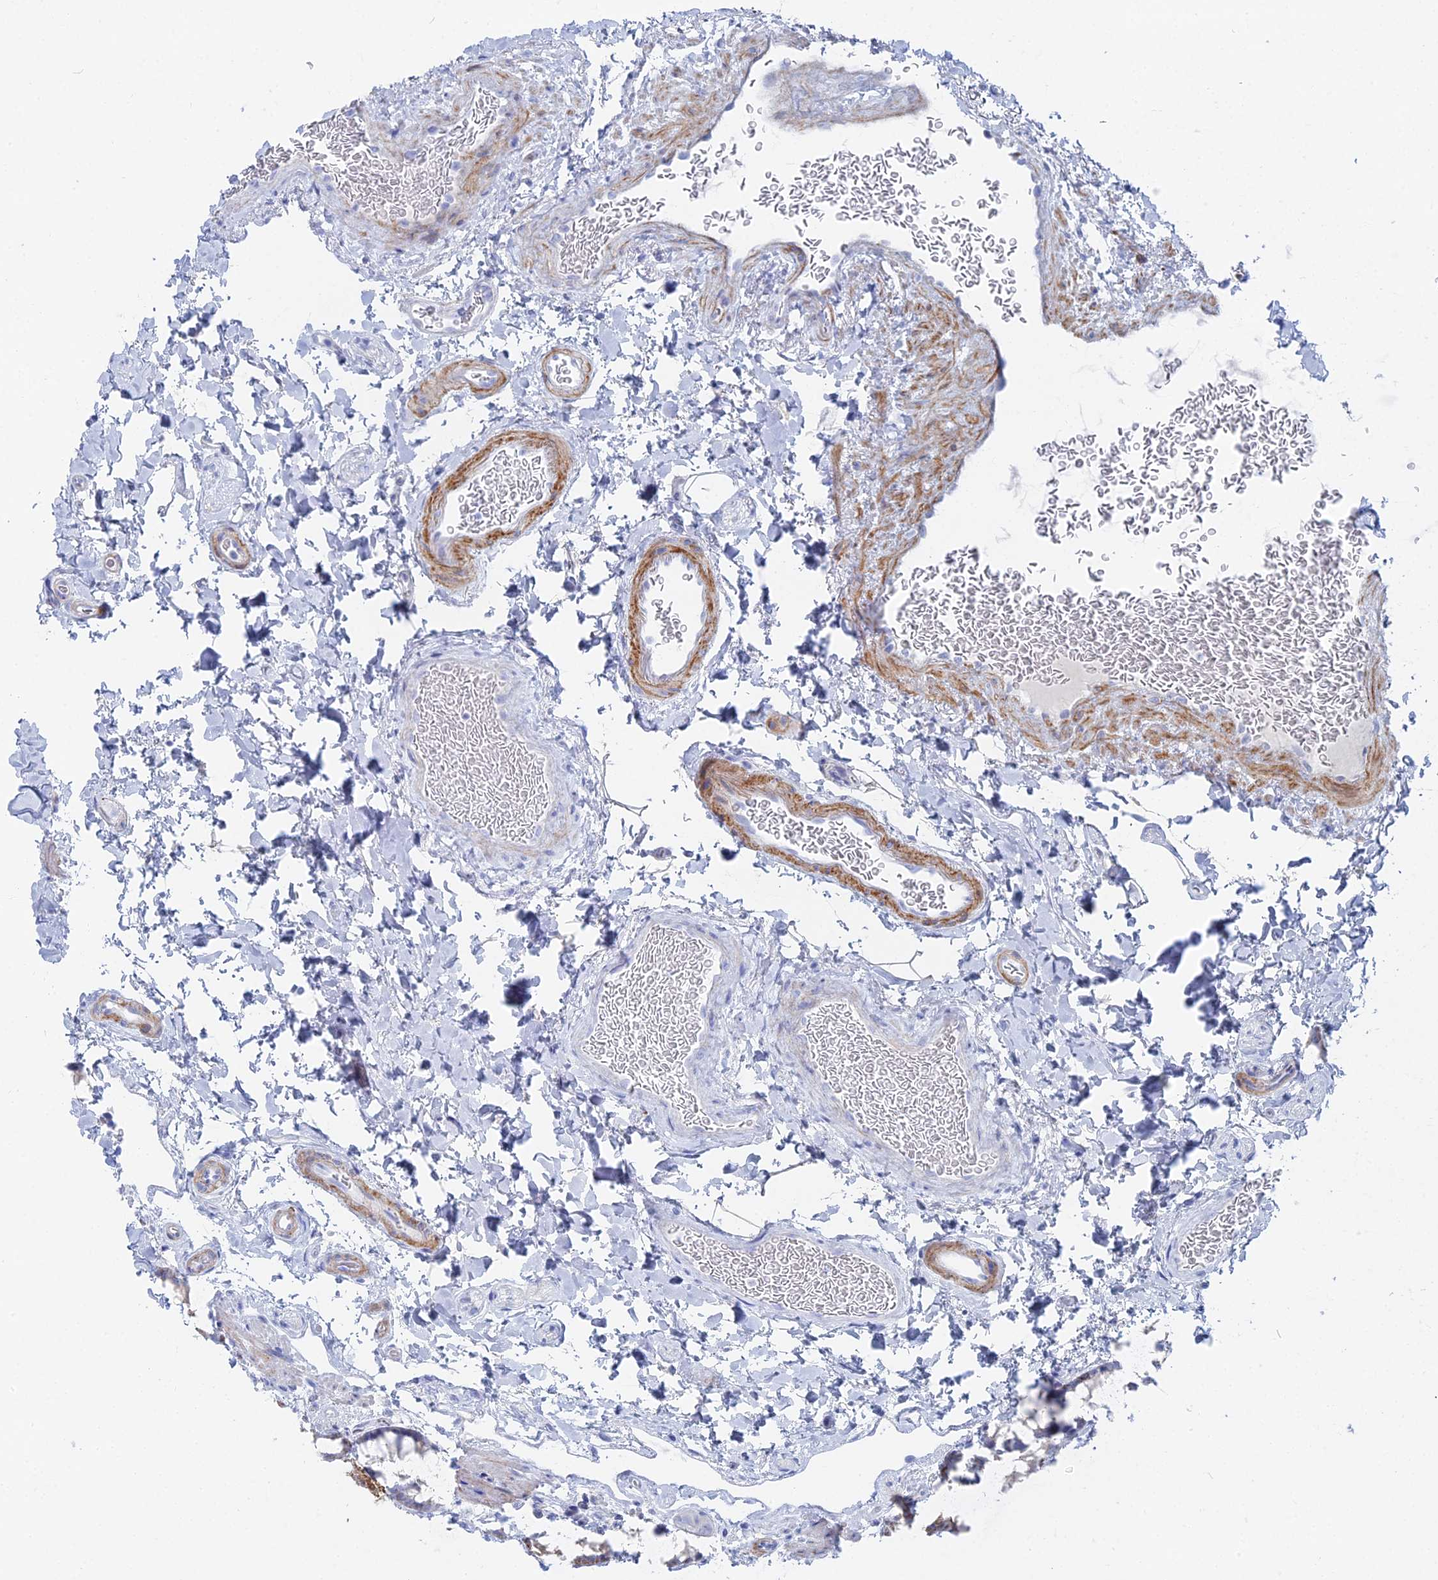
{"staining": {"intensity": "negative", "quantity": "none", "location": "none"}, "tissue": "colon", "cell_type": "Endothelial cells", "image_type": "normal", "snomed": [{"axis": "morphology", "description": "Normal tissue, NOS"}, {"axis": "topography", "description": "Colon"}], "caption": "Endothelial cells are negative for brown protein staining in benign colon. (DAB immunohistochemistry, high magnification).", "gene": "DHX34", "patient": {"sex": "female", "age": 82}}